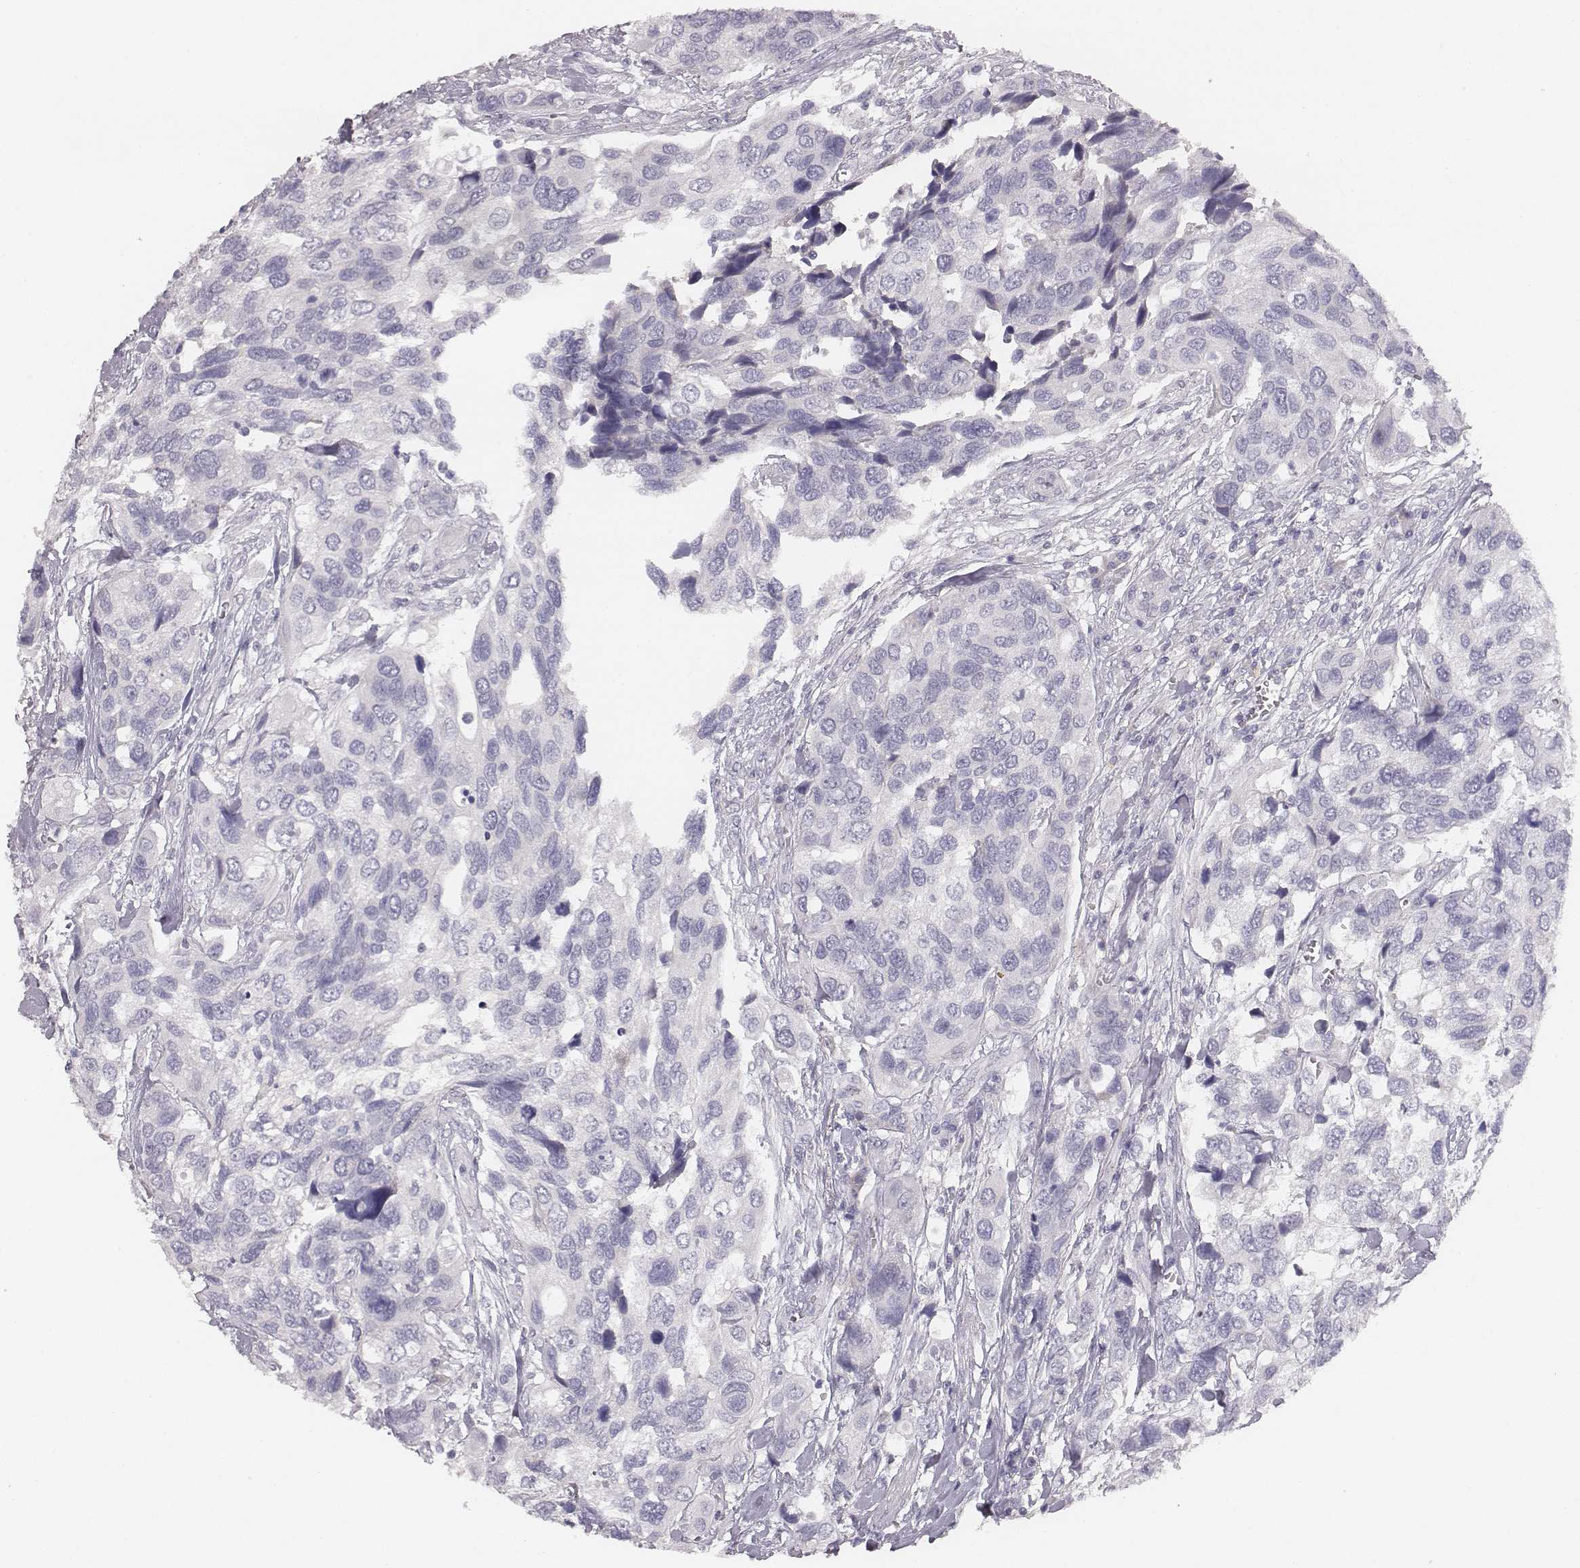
{"staining": {"intensity": "negative", "quantity": "none", "location": "none"}, "tissue": "urothelial cancer", "cell_type": "Tumor cells", "image_type": "cancer", "snomed": [{"axis": "morphology", "description": "Urothelial carcinoma, High grade"}, {"axis": "topography", "description": "Urinary bladder"}], "caption": "Urothelial cancer was stained to show a protein in brown. There is no significant expression in tumor cells.", "gene": "MYH6", "patient": {"sex": "male", "age": 60}}